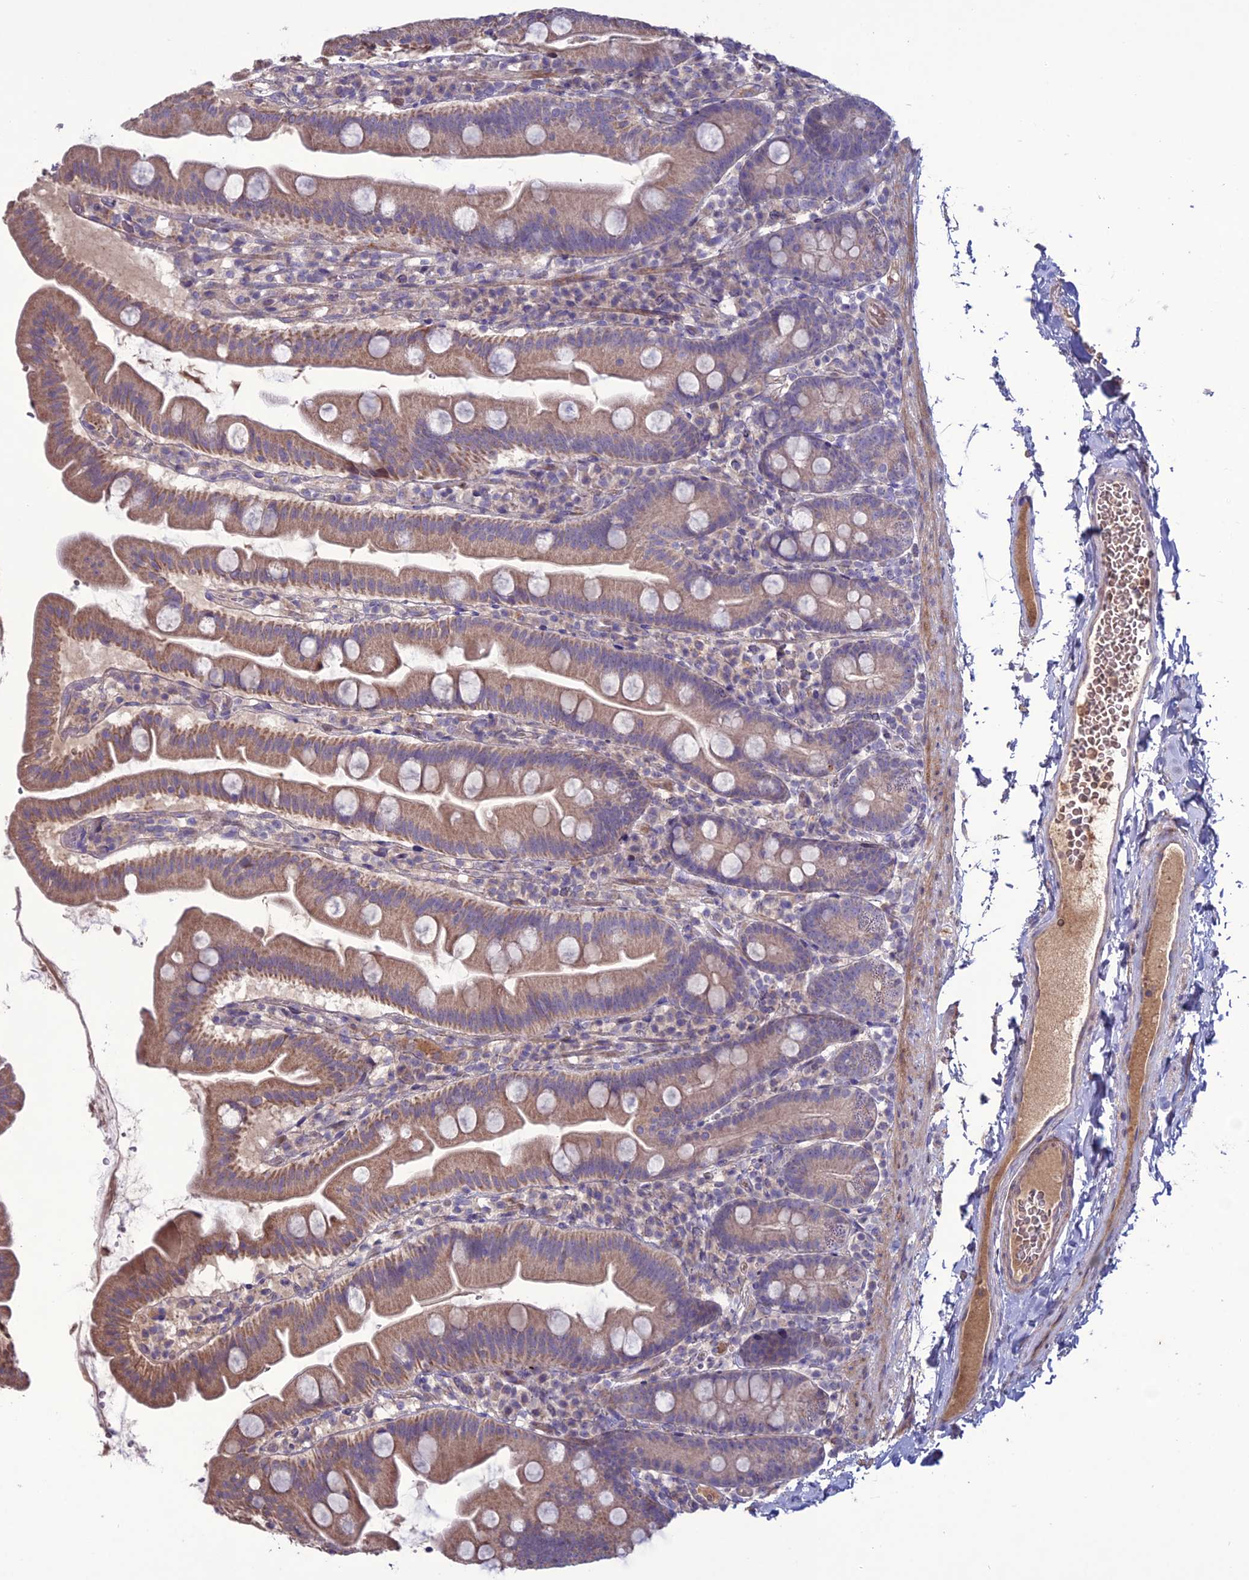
{"staining": {"intensity": "moderate", "quantity": ">75%", "location": "cytoplasmic/membranous"}, "tissue": "small intestine", "cell_type": "Glandular cells", "image_type": "normal", "snomed": [{"axis": "morphology", "description": "Normal tissue, NOS"}, {"axis": "topography", "description": "Small intestine"}], "caption": "A brown stain labels moderate cytoplasmic/membranous staining of a protein in glandular cells of normal small intestine. The staining was performed using DAB (3,3'-diaminobenzidine), with brown indicating positive protein expression. Nuclei are stained blue with hematoxylin.", "gene": "C2orf76", "patient": {"sex": "female", "age": 68}}